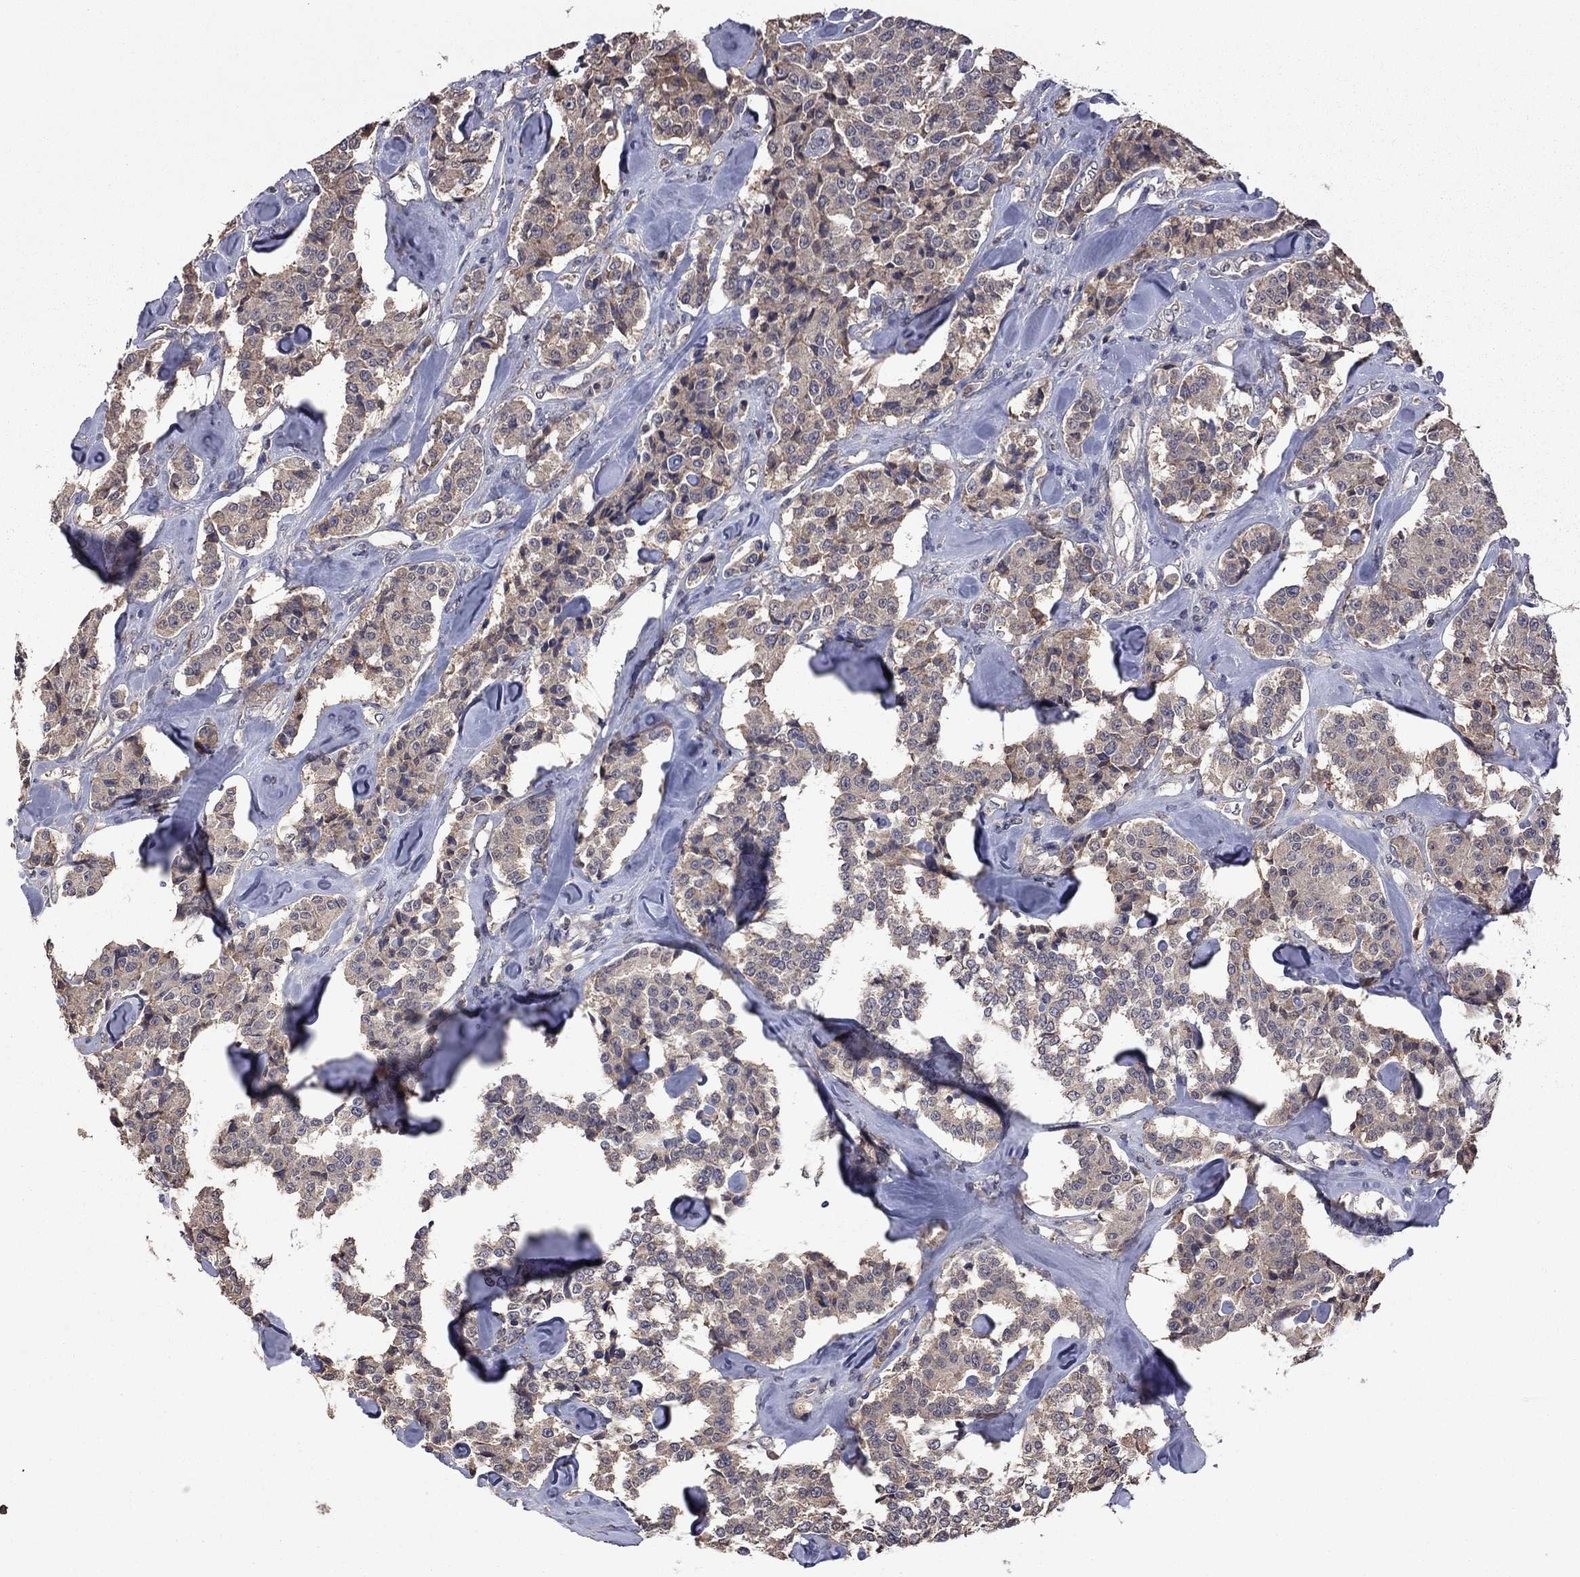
{"staining": {"intensity": "moderate", "quantity": ">75%", "location": "cytoplasmic/membranous"}, "tissue": "carcinoid", "cell_type": "Tumor cells", "image_type": "cancer", "snomed": [{"axis": "morphology", "description": "Carcinoid, malignant, NOS"}, {"axis": "topography", "description": "Pancreas"}], "caption": "The histopathology image displays staining of carcinoid, revealing moderate cytoplasmic/membranous protein staining (brown color) within tumor cells.", "gene": "TSNARE1", "patient": {"sex": "male", "age": 41}}